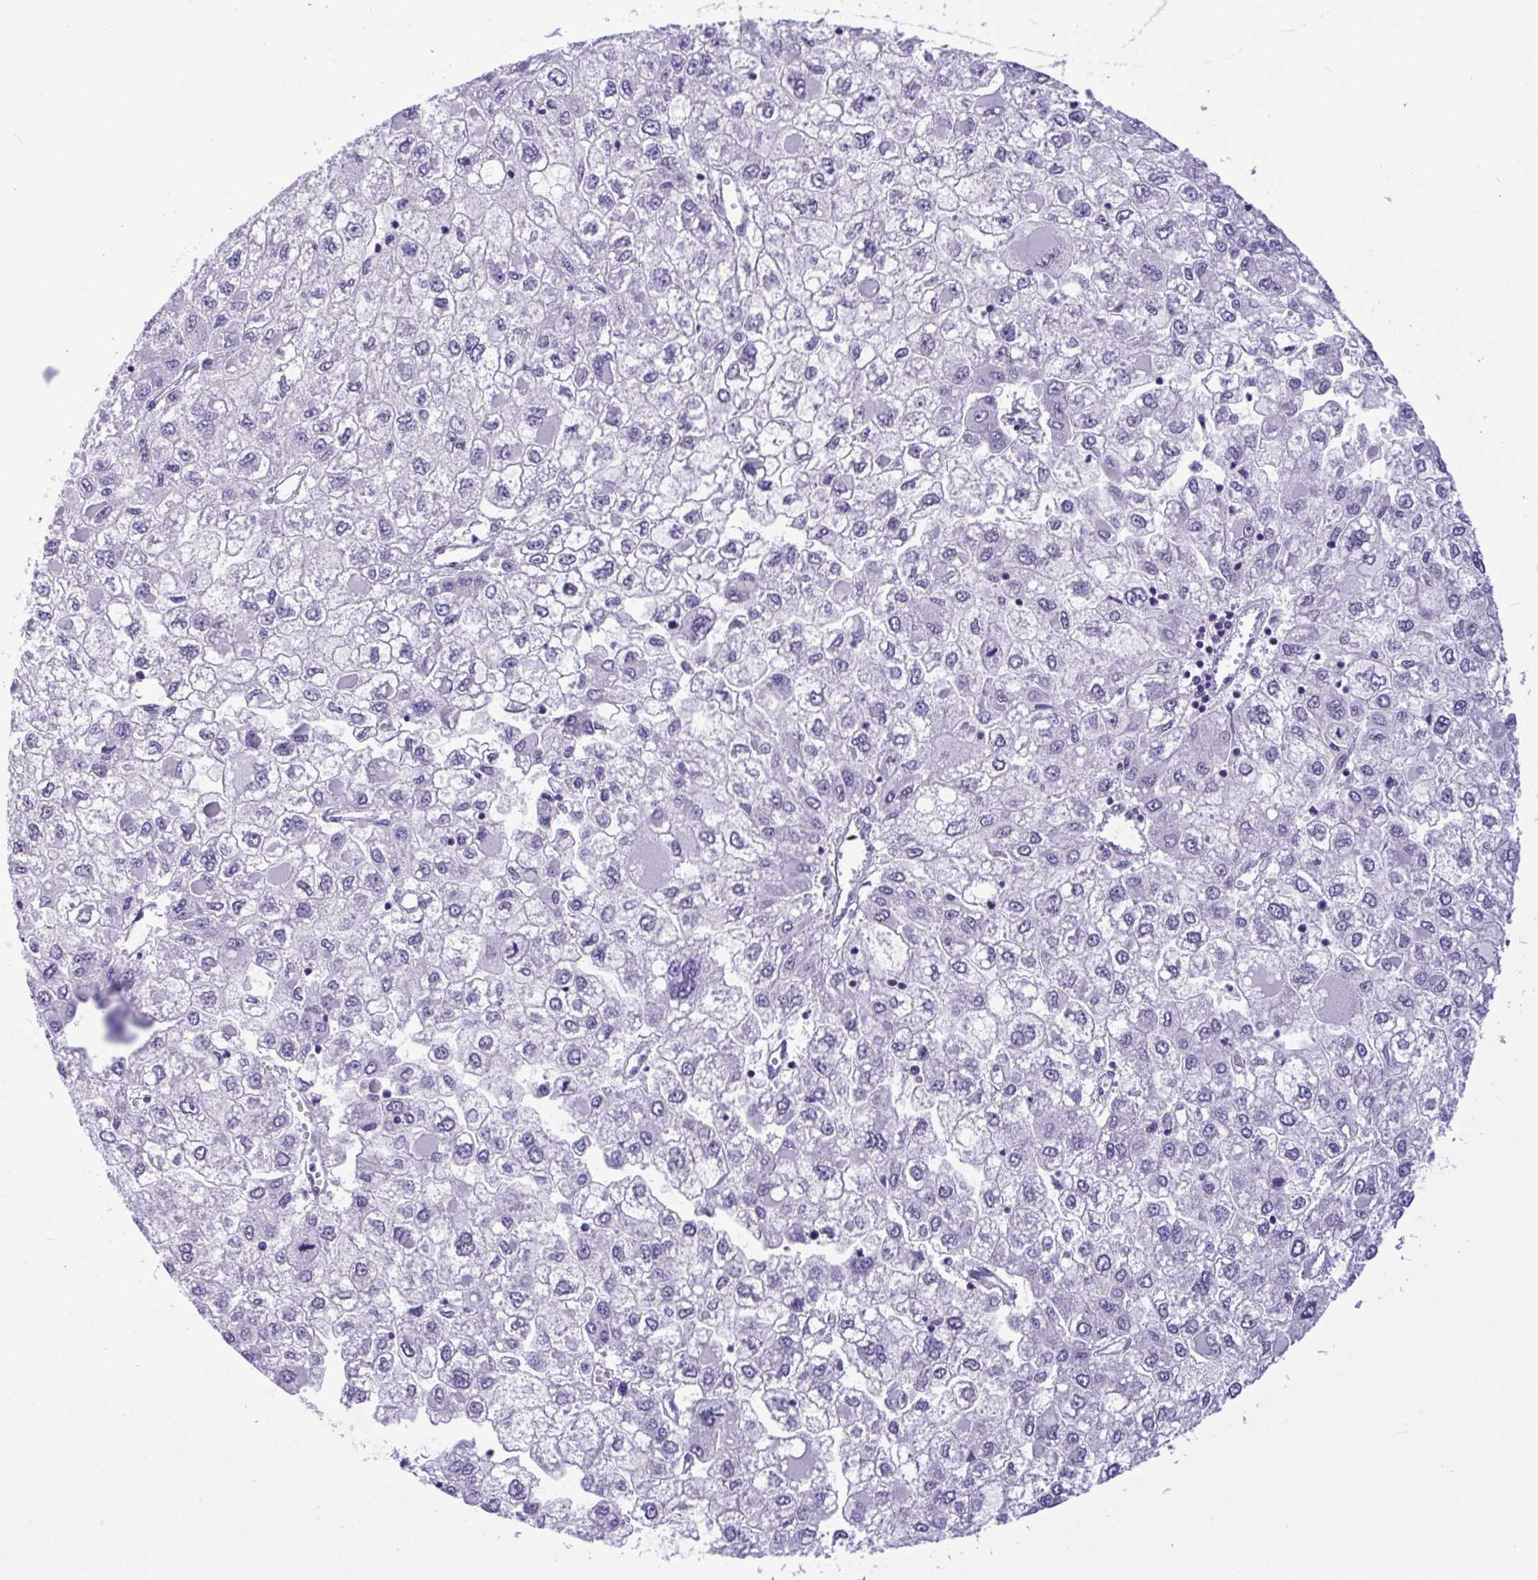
{"staining": {"intensity": "negative", "quantity": "none", "location": "none"}, "tissue": "liver cancer", "cell_type": "Tumor cells", "image_type": "cancer", "snomed": [{"axis": "morphology", "description": "Carcinoma, Hepatocellular, NOS"}, {"axis": "topography", "description": "Liver"}], "caption": "Liver cancer (hepatocellular carcinoma) stained for a protein using immunohistochemistry shows no staining tumor cells.", "gene": "YBX2", "patient": {"sex": "male", "age": 40}}